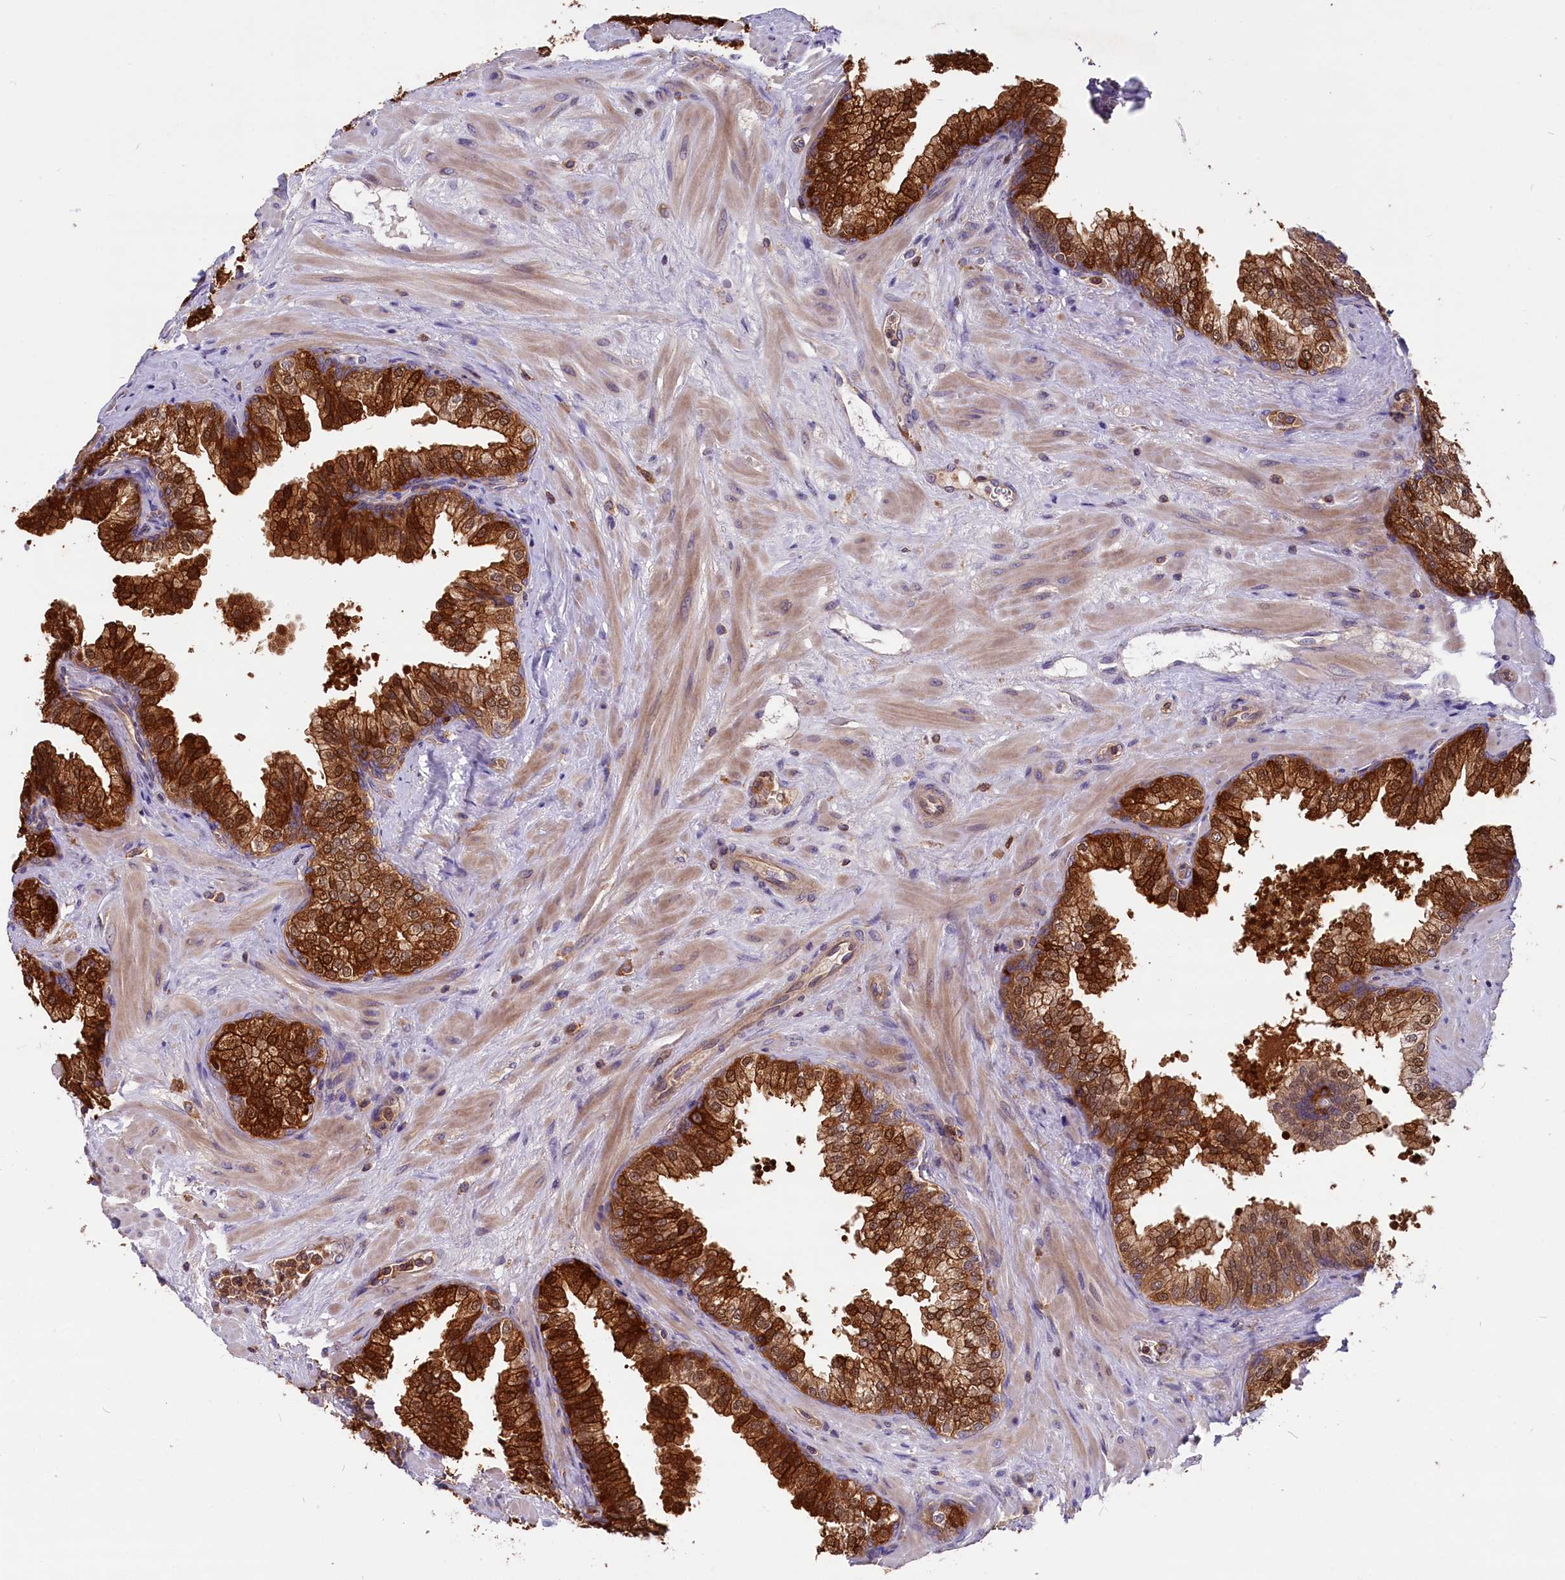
{"staining": {"intensity": "strong", "quantity": ">75%", "location": "cytoplasmic/membranous,nuclear"}, "tissue": "prostate", "cell_type": "Glandular cells", "image_type": "normal", "snomed": [{"axis": "morphology", "description": "Normal tissue, NOS"}, {"axis": "topography", "description": "Prostate"}], "caption": "IHC (DAB) staining of normal prostate shows strong cytoplasmic/membranous,nuclear protein positivity in approximately >75% of glandular cells.", "gene": "MYO9B", "patient": {"sex": "male", "age": 60}}